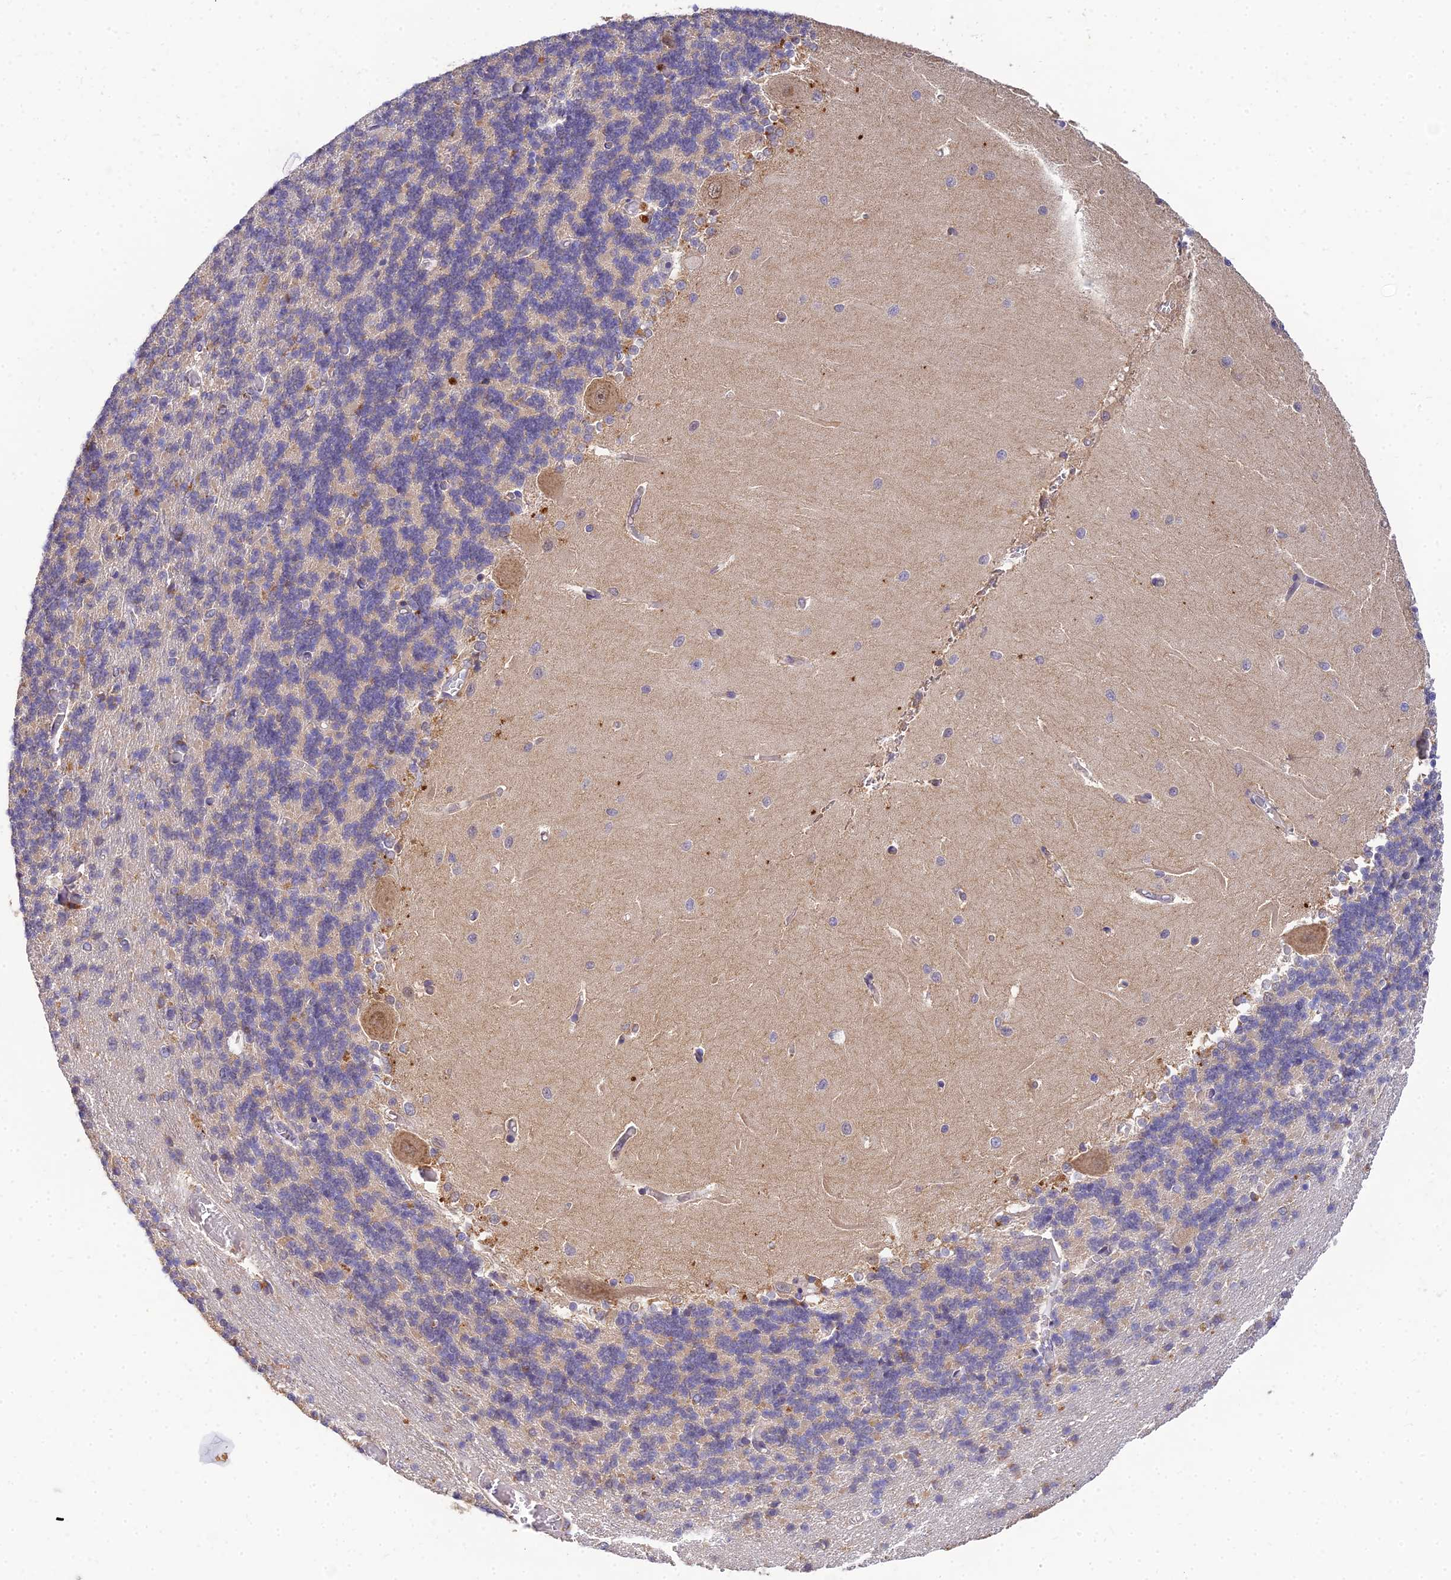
{"staining": {"intensity": "moderate", "quantity": "<25%", "location": "cytoplasmic/membranous"}, "tissue": "cerebellum", "cell_type": "Cells in granular layer", "image_type": "normal", "snomed": [{"axis": "morphology", "description": "Normal tissue, NOS"}, {"axis": "topography", "description": "Cerebellum"}], "caption": "The histopathology image reveals immunohistochemical staining of normal cerebellum. There is moderate cytoplasmic/membranous positivity is present in about <25% of cells in granular layer. The staining was performed using DAB (3,3'-diaminobenzidine), with brown indicating positive protein expression. Nuclei are stained blue with hematoxylin.", "gene": "ARL8A", "patient": {"sex": "male", "age": 37}}